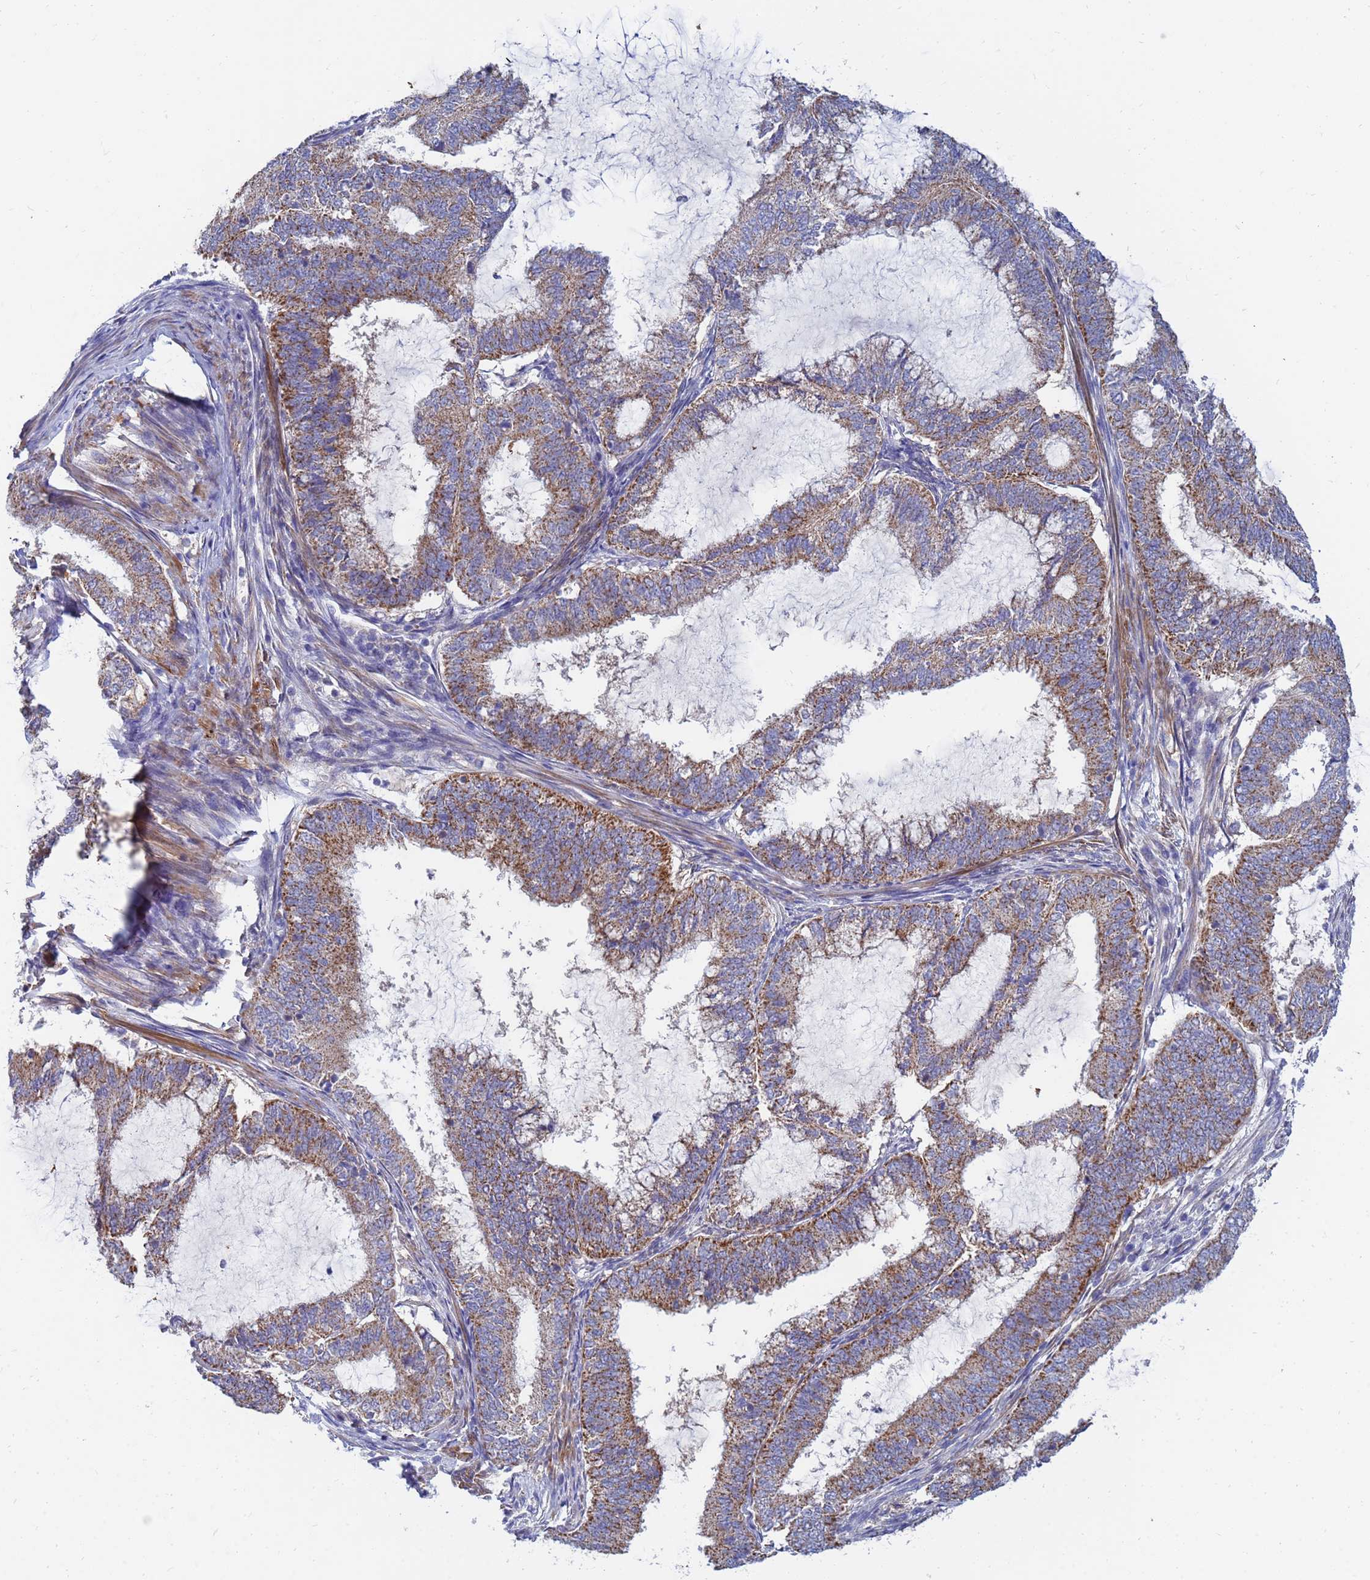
{"staining": {"intensity": "moderate", "quantity": ">75%", "location": "cytoplasmic/membranous"}, "tissue": "endometrial cancer", "cell_type": "Tumor cells", "image_type": "cancer", "snomed": [{"axis": "morphology", "description": "Adenocarcinoma, NOS"}, {"axis": "topography", "description": "Endometrium"}], "caption": "Tumor cells demonstrate moderate cytoplasmic/membranous positivity in approximately >75% of cells in adenocarcinoma (endometrial).", "gene": "SDR39U1", "patient": {"sex": "female", "age": 51}}